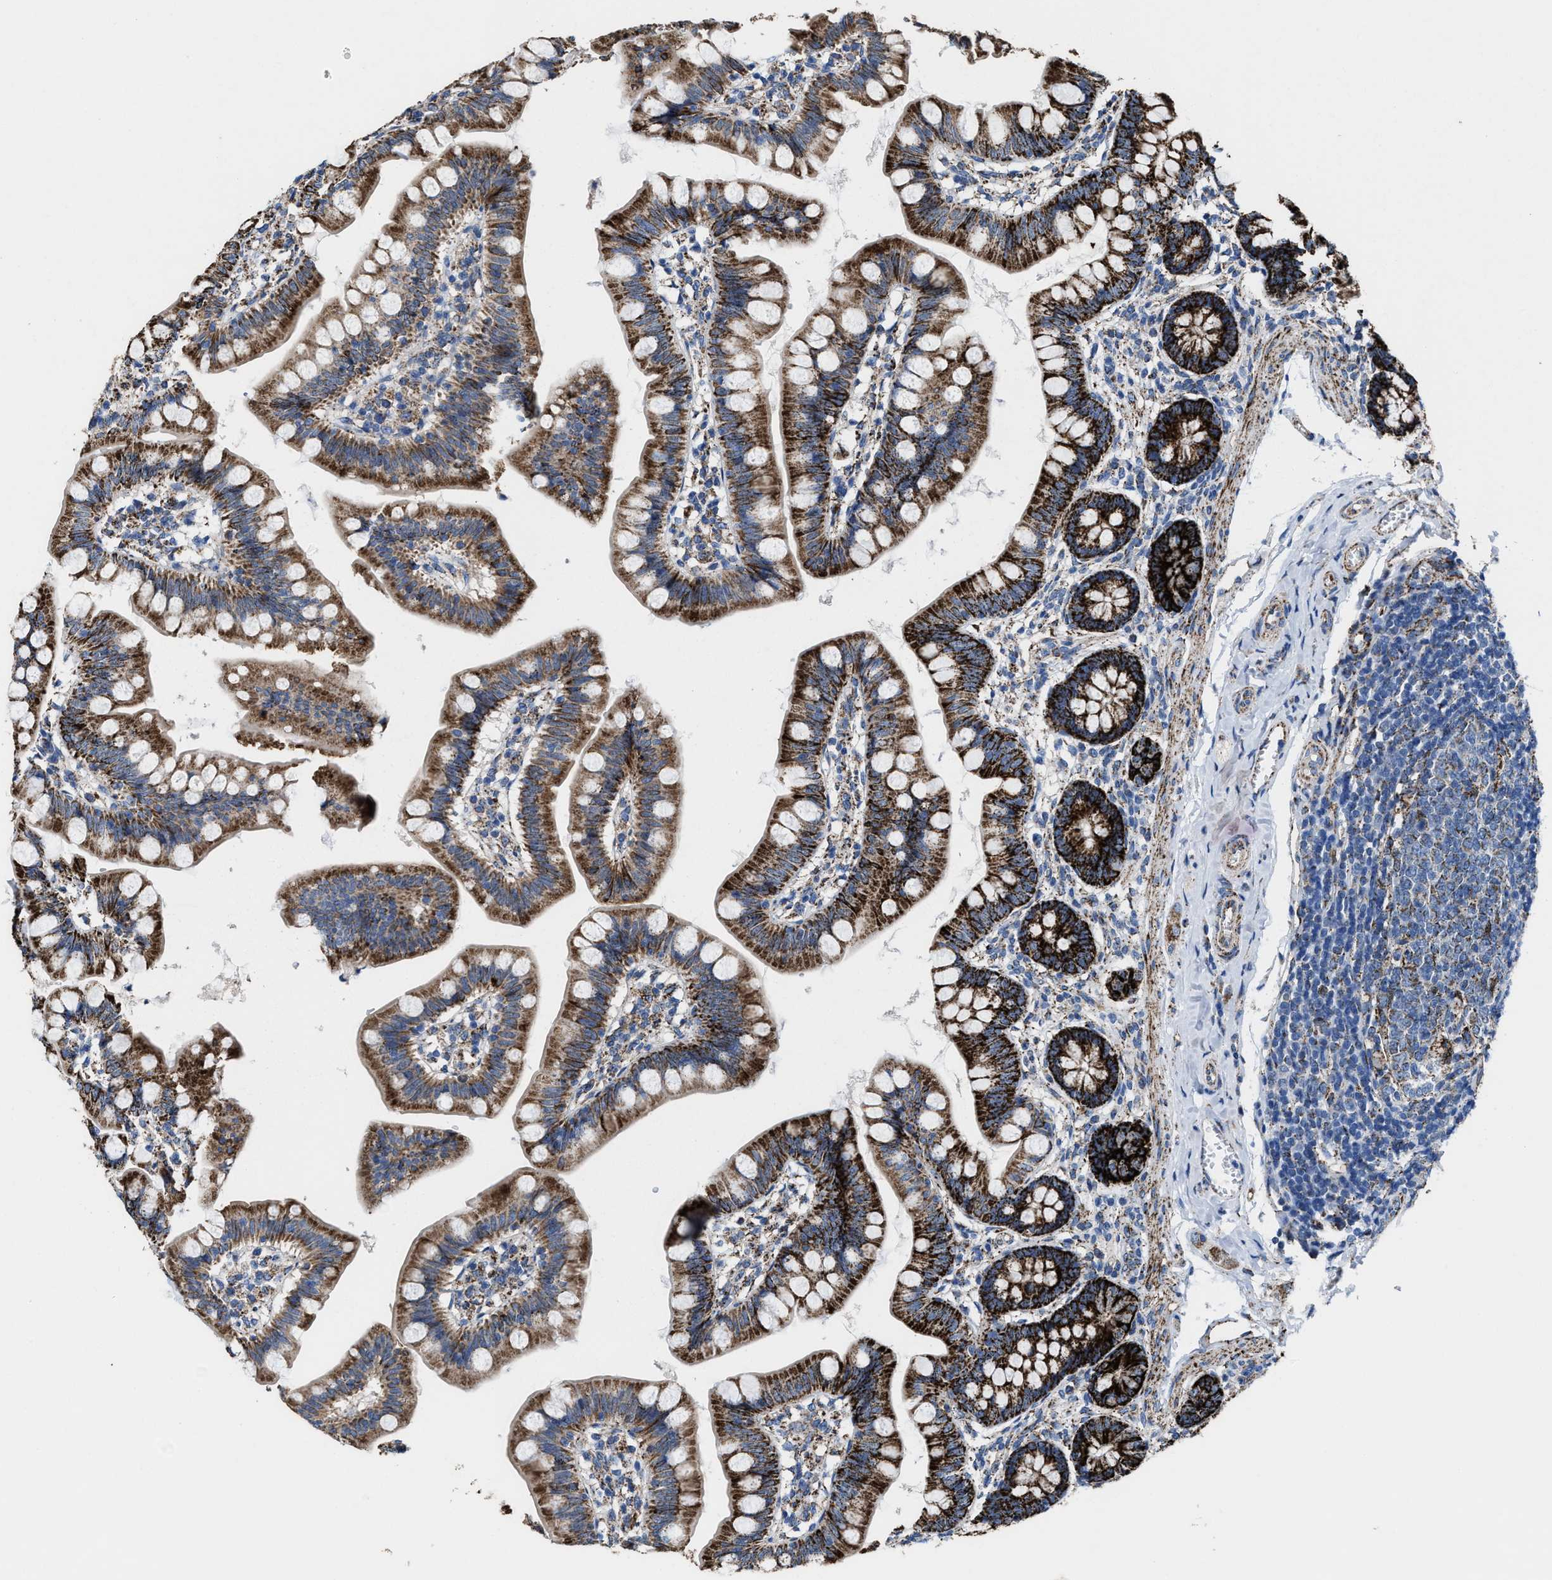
{"staining": {"intensity": "strong", "quantity": ">75%", "location": "cytoplasmic/membranous"}, "tissue": "small intestine", "cell_type": "Glandular cells", "image_type": "normal", "snomed": [{"axis": "morphology", "description": "Normal tissue, NOS"}, {"axis": "topography", "description": "Small intestine"}], "caption": "Glandular cells reveal high levels of strong cytoplasmic/membranous expression in approximately >75% of cells in unremarkable human small intestine. The protein is shown in brown color, while the nuclei are stained blue.", "gene": "ALDH1B1", "patient": {"sex": "male", "age": 7}}